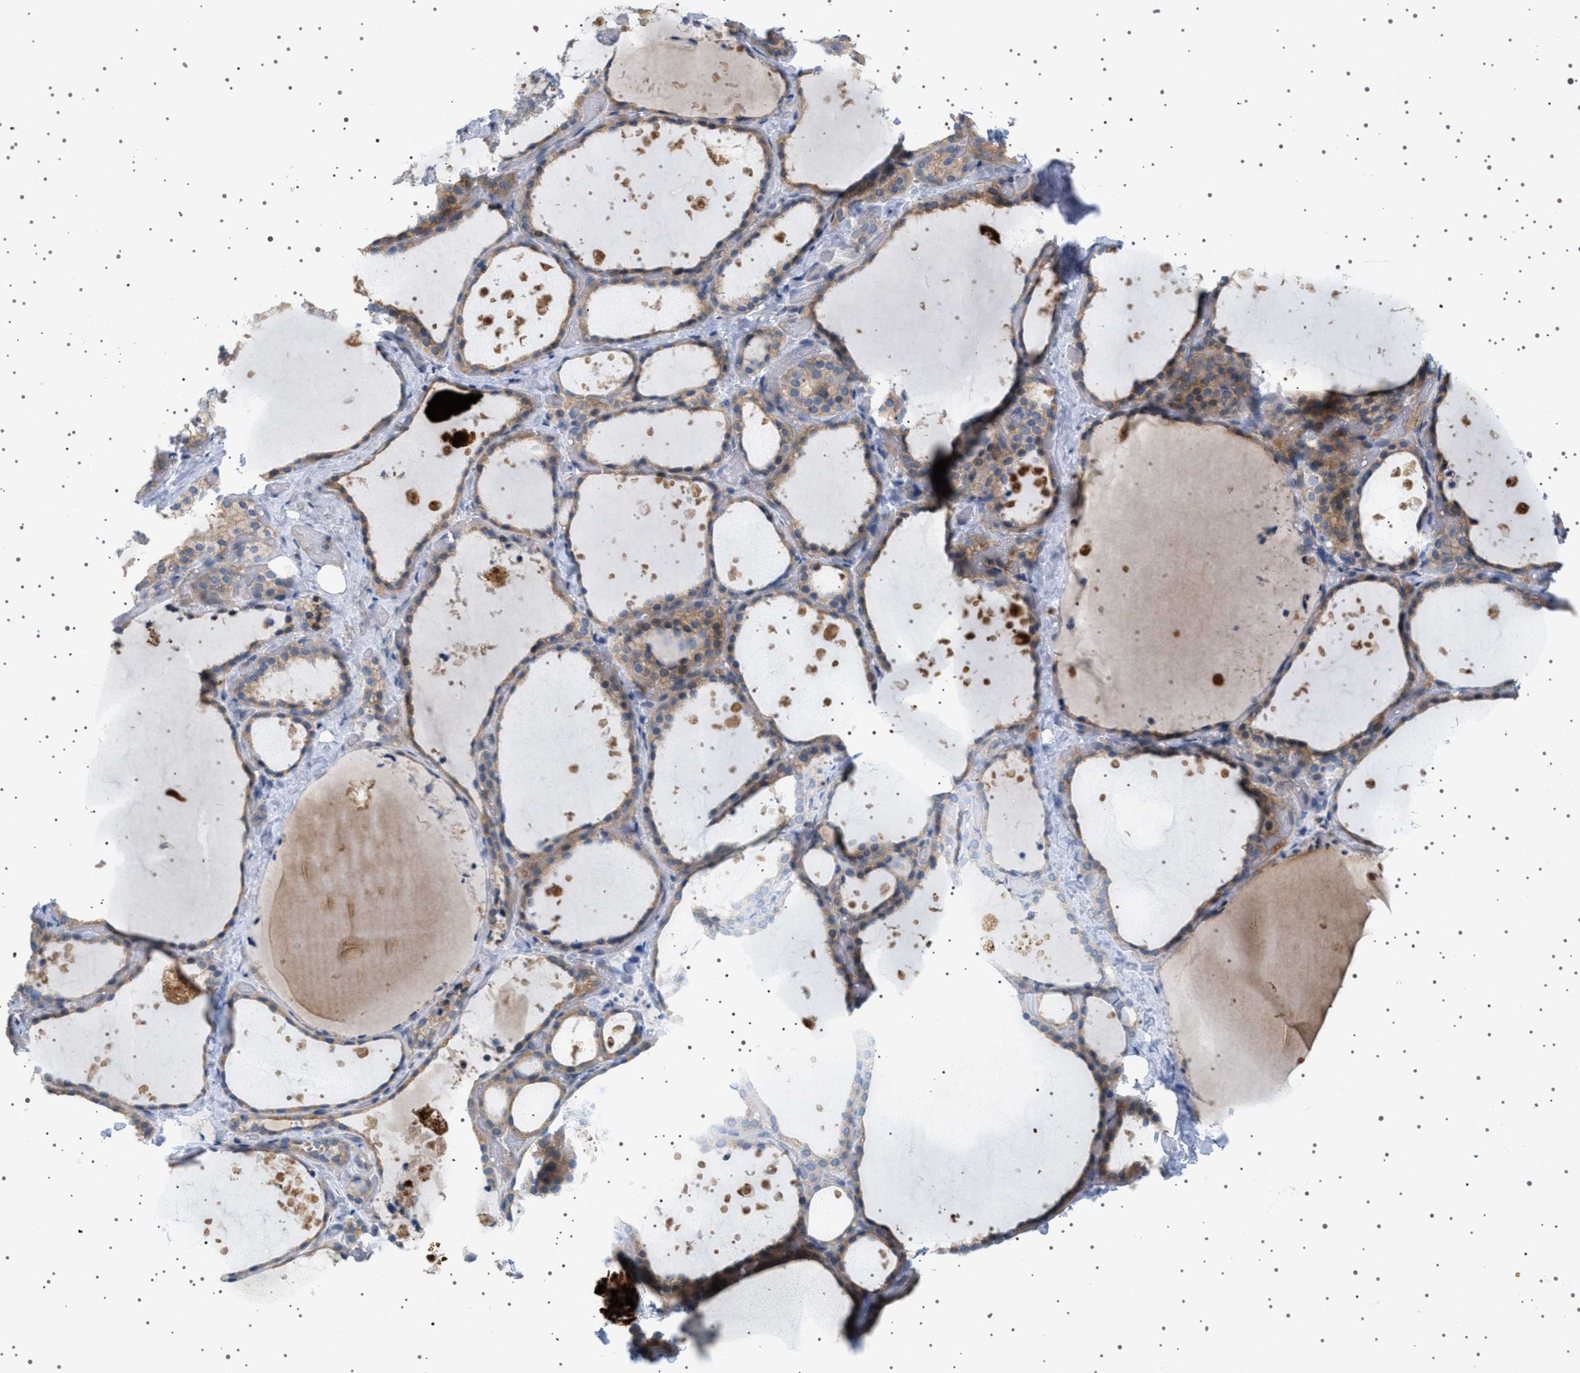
{"staining": {"intensity": "moderate", "quantity": "25%-75%", "location": "cytoplasmic/membranous"}, "tissue": "thyroid gland", "cell_type": "Glandular cells", "image_type": "normal", "snomed": [{"axis": "morphology", "description": "Normal tissue, NOS"}, {"axis": "topography", "description": "Thyroid gland"}], "caption": "High-power microscopy captured an IHC histopathology image of unremarkable thyroid gland, revealing moderate cytoplasmic/membranous positivity in about 25%-75% of glandular cells.", "gene": "ADCY10", "patient": {"sex": "female", "age": 44}}